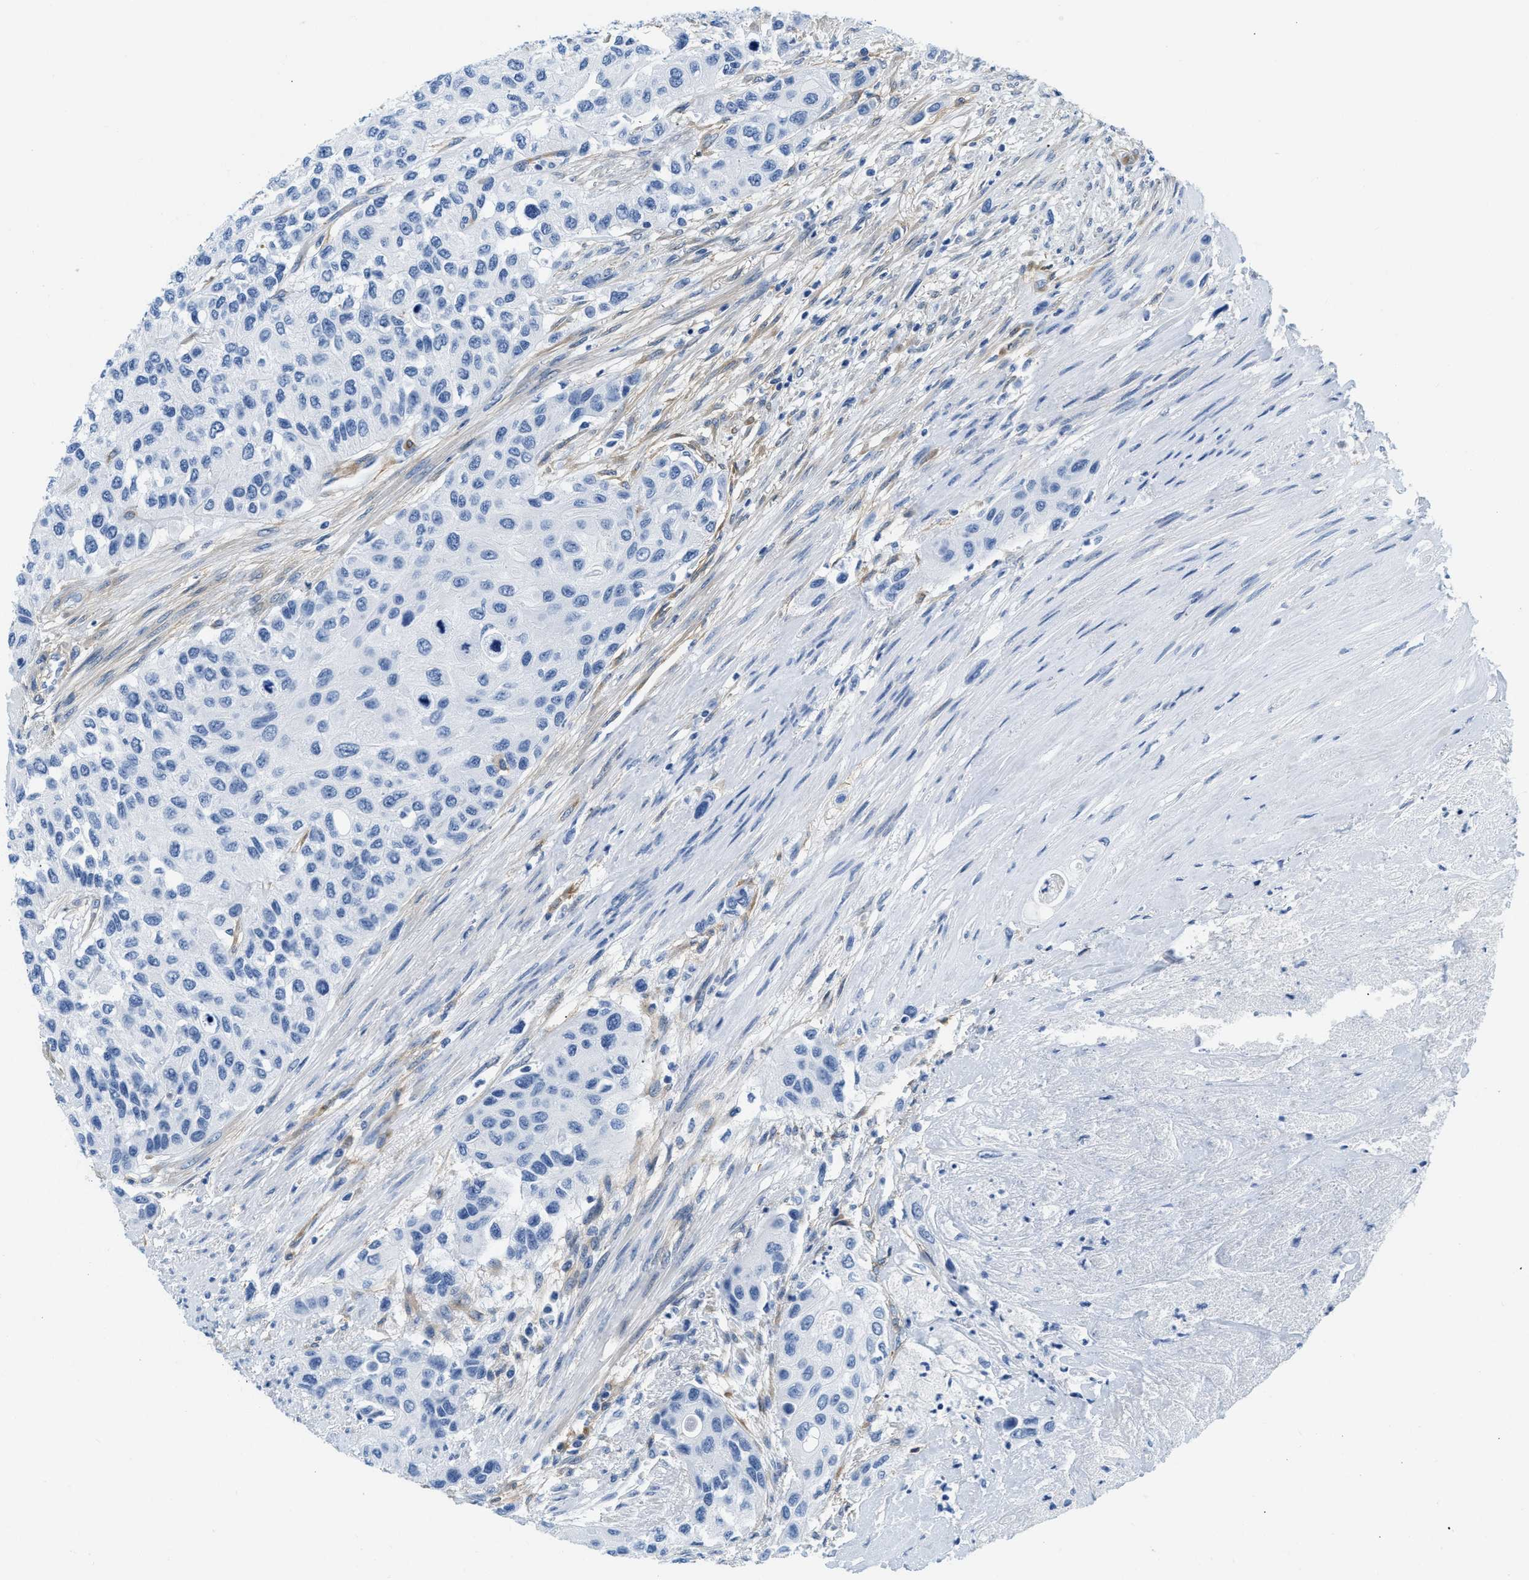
{"staining": {"intensity": "negative", "quantity": "none", "location": "none"}, "tissue": "urothelial cancer", "cell_type": "Tumor cells", "image_type": "cancer", "snomed": [{"axis": "morphology", "description": "Urothelial carcinoma, High grade"}, {"axis": "topography", "description": "Urinary bladder"}], "caption": "Immunohistochemistry photomicrograph of high-grade urothelial carcinoma stained for a protein (brown), which shows no staining in tumor cells.", "gene": "PDGFRB", "patient": {"sex": "female", "age": 56}}